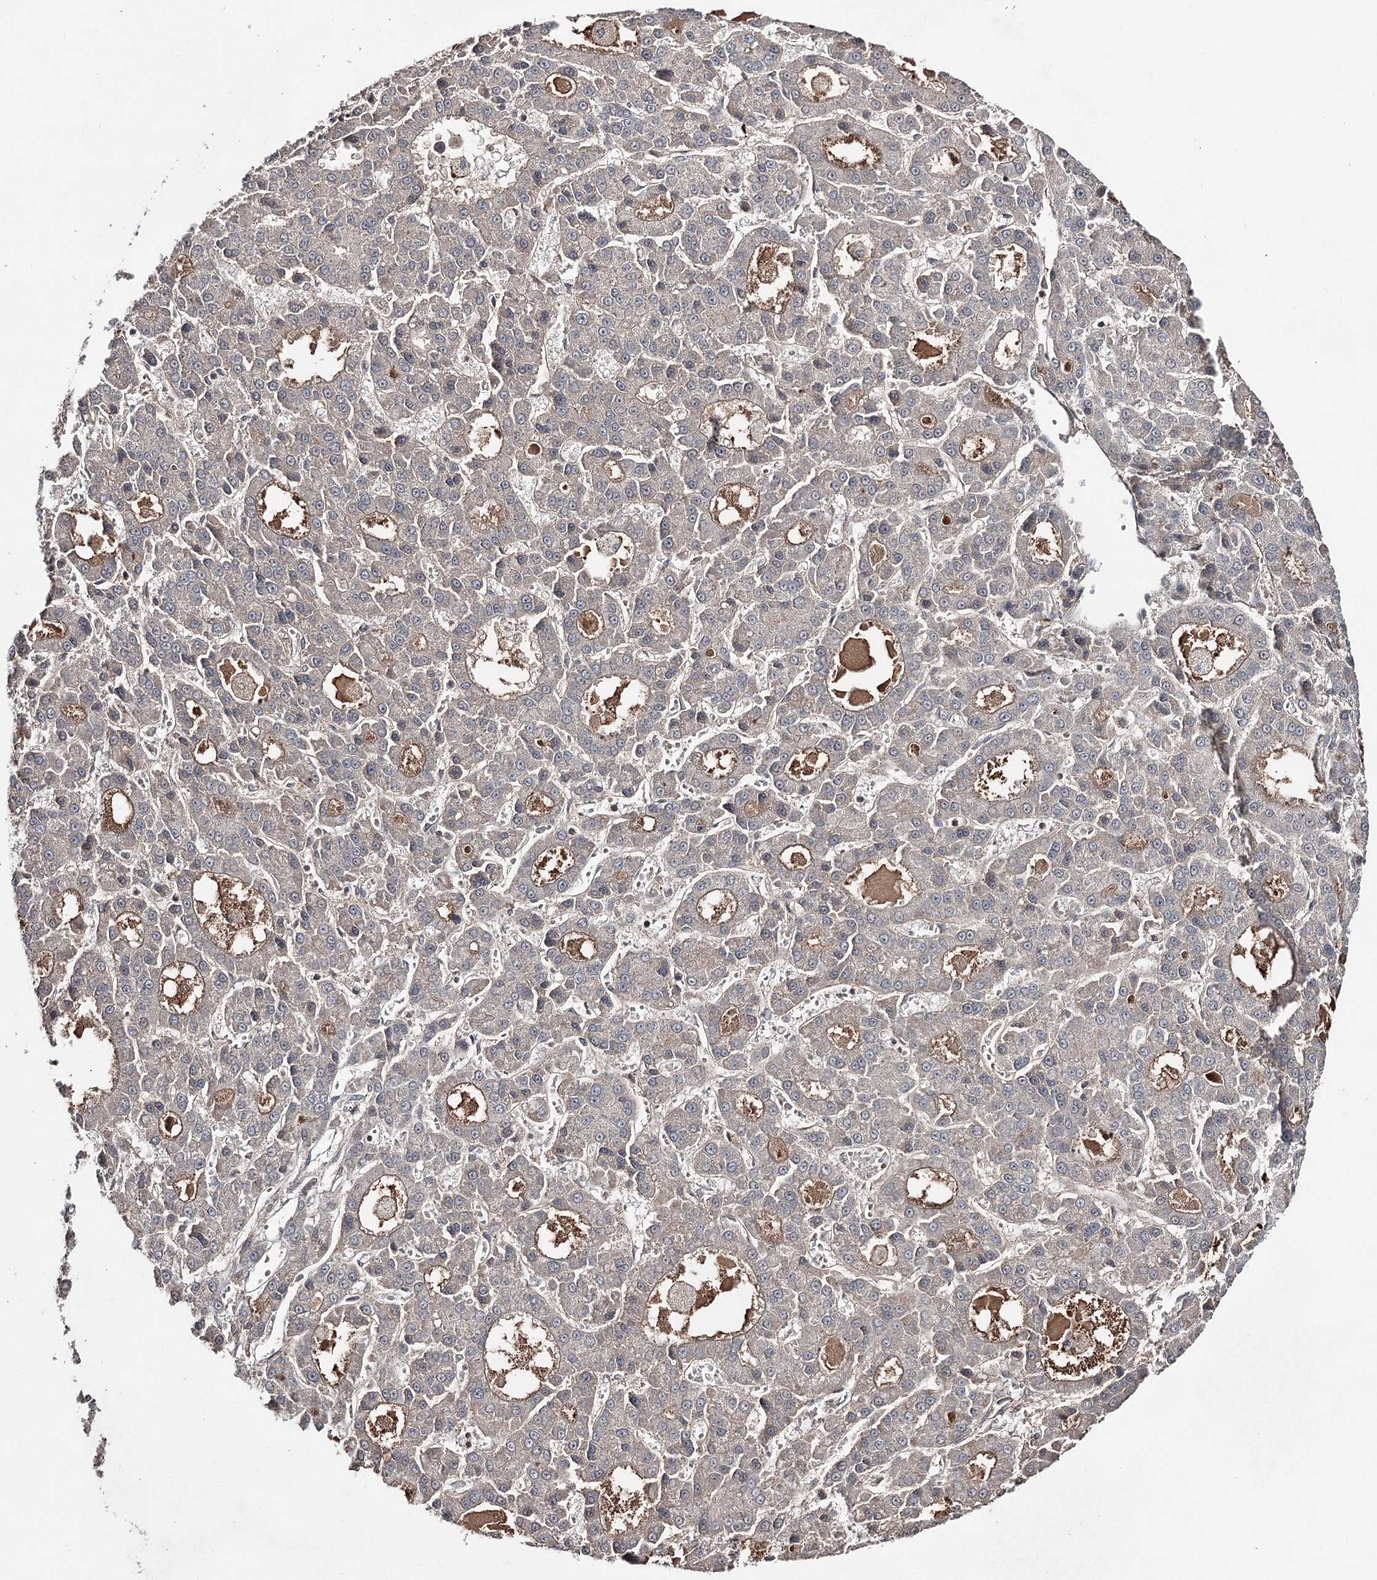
{"staining": {"intensity": "negative", "quantity": "none", "location": "none"}, "tissue": "liver cancer", "cell_type": "Tumor cells", "image_type": "cancer", "snomed": [{"axis": "morphology", "description": "Carcinoma, Hepatocellular, NOS"}, {"axis": "topography", "description": "Liver"}], "caption": "High power microscopy micrograph of an IHC histopathology image of liver cancer (hepatocellular carcinoma), revealing no significant expression in tumor cells. (DAB (3,3'-diaminobenzidine) immunohistochemistry with hematoxylin counter stain).", "gene": "SYNGR3", "patient": {"sex": "male", "age": 70}}